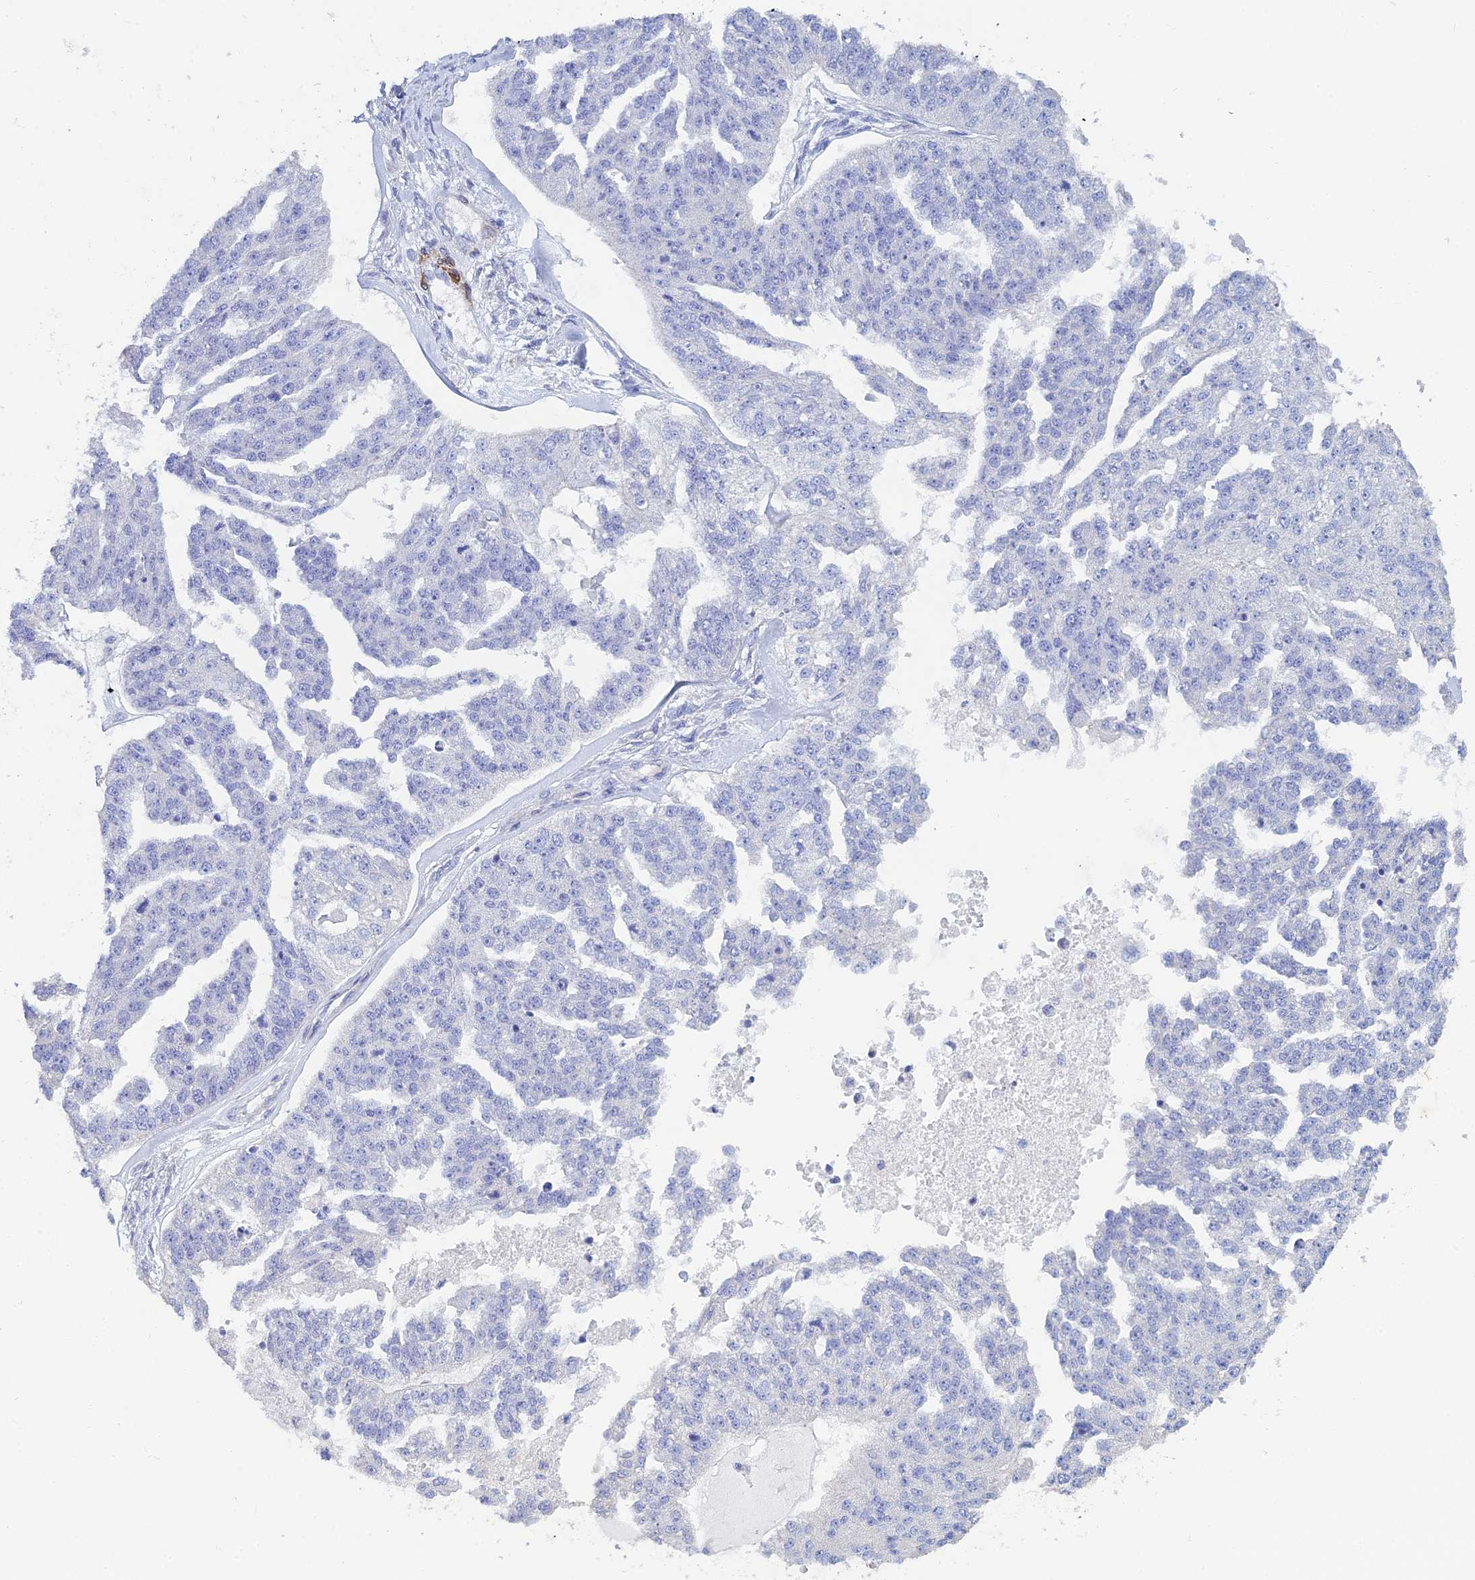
{"staining": {"intensity": "negative", "quantity": "none", "location": "none"}, "tissue": "ovarian cancer", "cell_type": "Tumor cells", "image_type": "cancer", "snomed": [{"axis": "morphology", "description": "Cystadenocarcinoma, serous, NOS"}, {"axis": "topography", "description": "Ovary"}], "caption": "This is a image of immunohistochemistry (IHC) staining of ovarian cancer (serous cystadenocarcinoma), which shows no positivity in tumor cells.", "gene": "PCDHA8", "patient": {"sex": "female", "age": 58}}